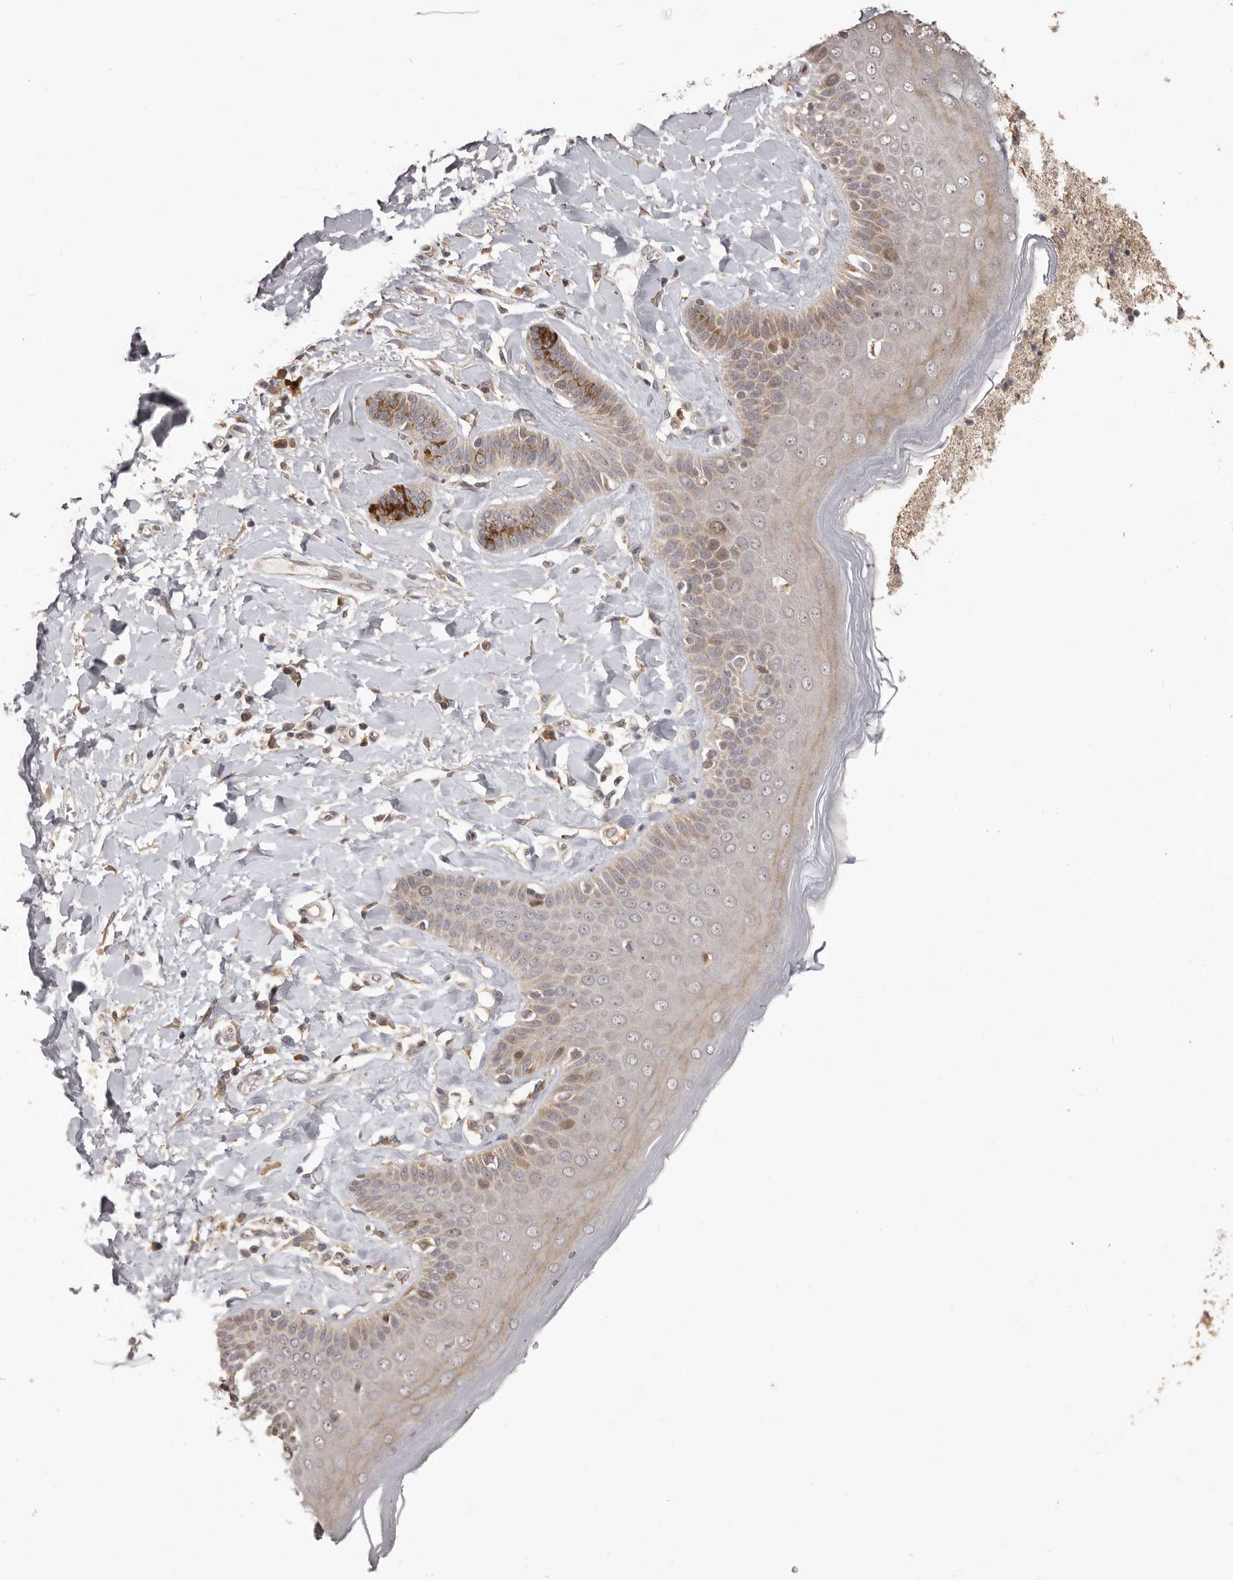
{"staining": {"intensity": "weak", "quantity": "25%-75%", "location": "cytoplasmic/membranous,nuclear"}, "tissue": "skin", "cell_type": "Epidermal cells", "image_type": "normal", "snomed": [{"axis": "morphology", "description": "Normal tissue, NOS"}, {"axis": "topography", "description": "Anal"}], "caption": "Immunohistochemical staining of unremarkable human skin exhibits weak cytoplasmic/membranous,nuclear protein expression in approximately 25%-75% of epidermal cells.", "gene": "RNF187", "patient": {"sex": "male", "age": 69}}